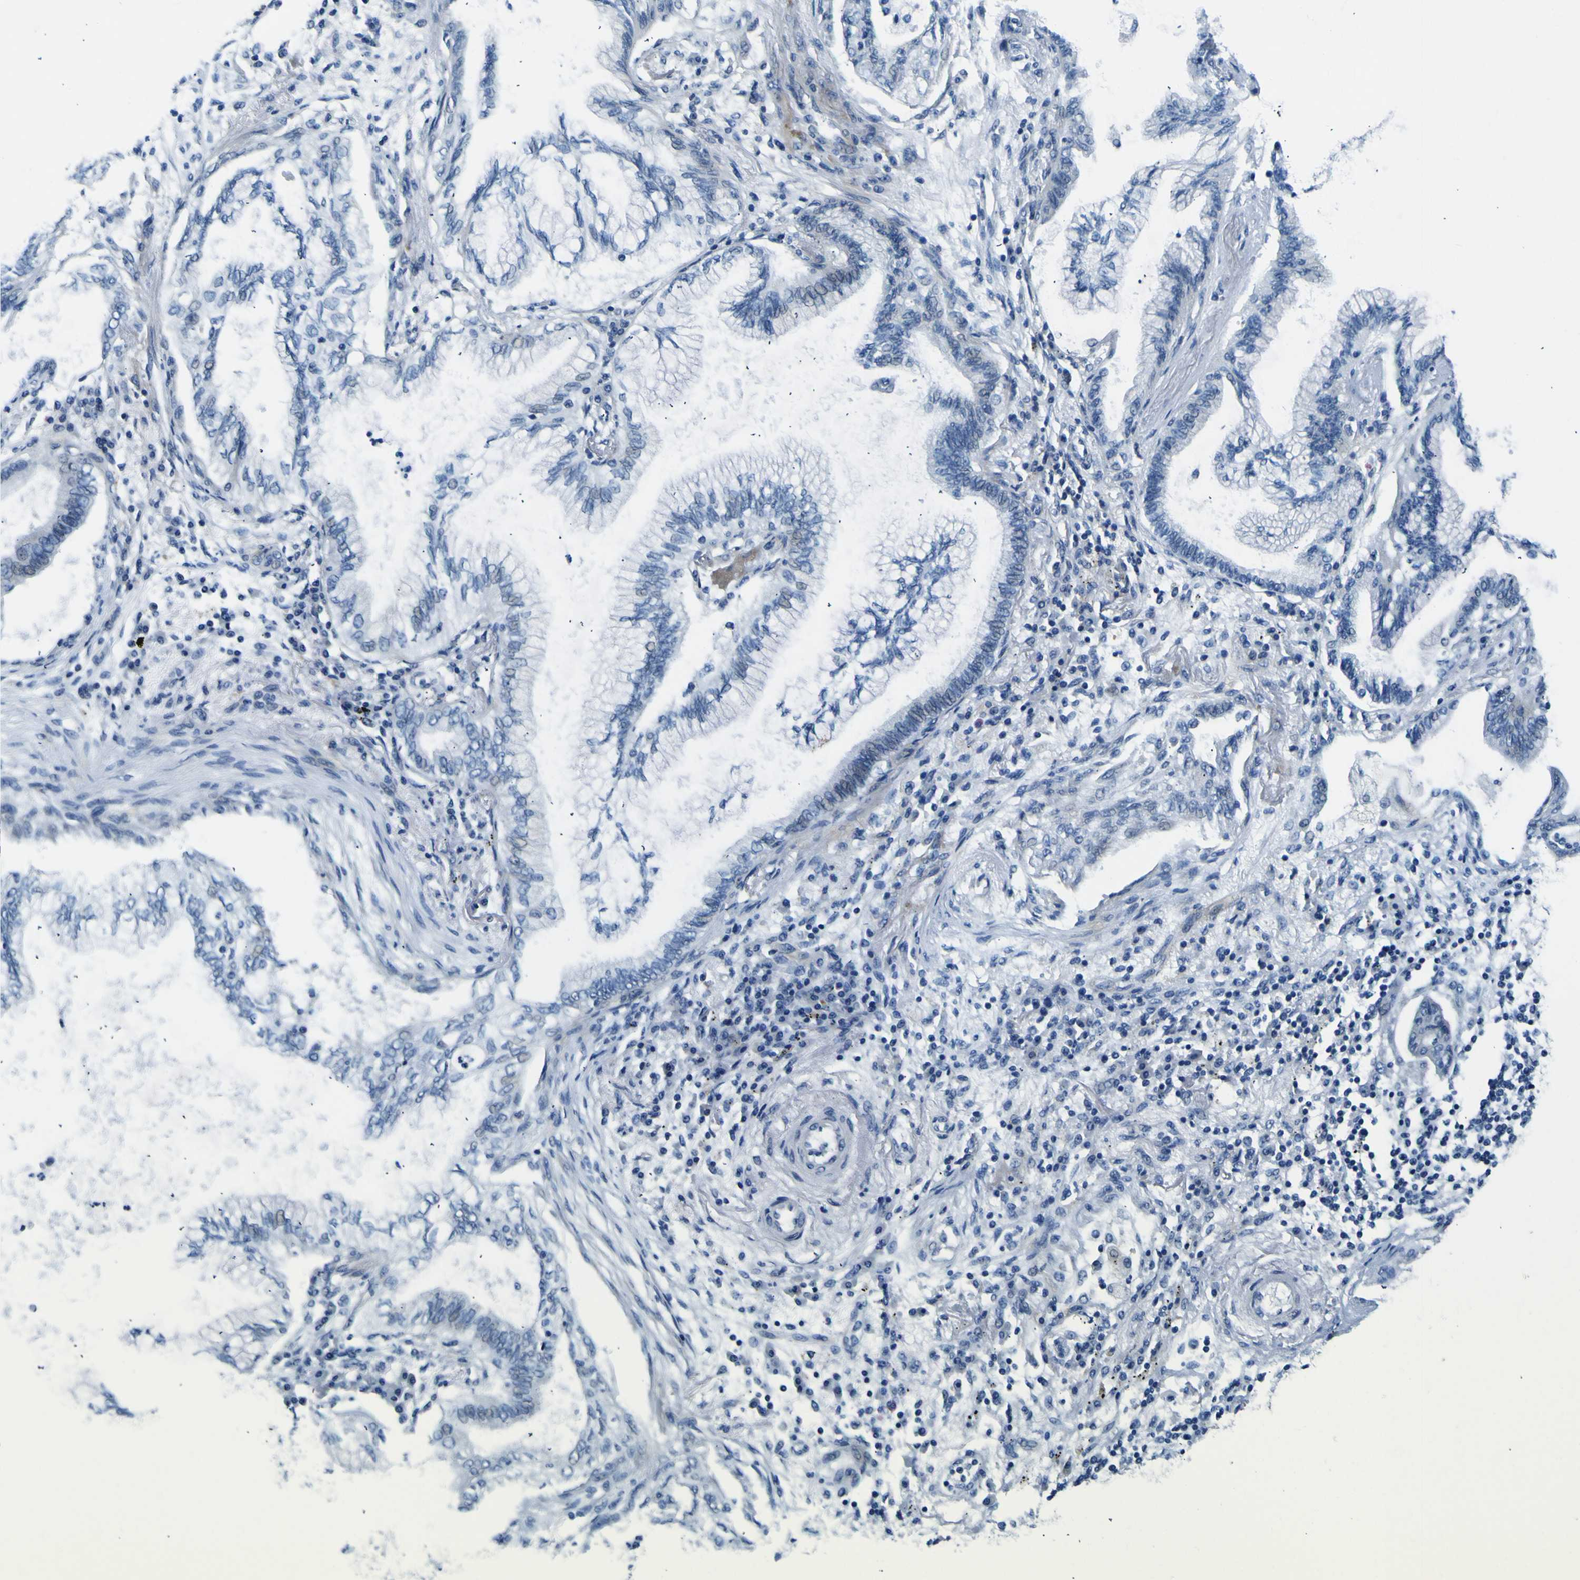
{"staining": {"intensity": "negative", "quantity": "none", "location": "none"}, "tissue": "lung cancer", "cell_type": "Tumor cells", "image_type": "cancer", "snomed": [{"axis": "morphology", "description": "Normal tissue, NOS"}, {"axis": "morphology", "description": "Adenocarcinoma, NOS"}, {"axis": "topography", "description": "Bronchus"}, {"axis": "topography", "description": "Lung"}], "caption": "A histopathology image of human lung cancer is negative for staining in tumor cells. (DAB (3,3'-diaminobenzidine) immunohistochemistry (IHC) with hematoxylin counter stain).", "gene": "ADGRA2", "patient": {"sex": "female", "age": 70}}